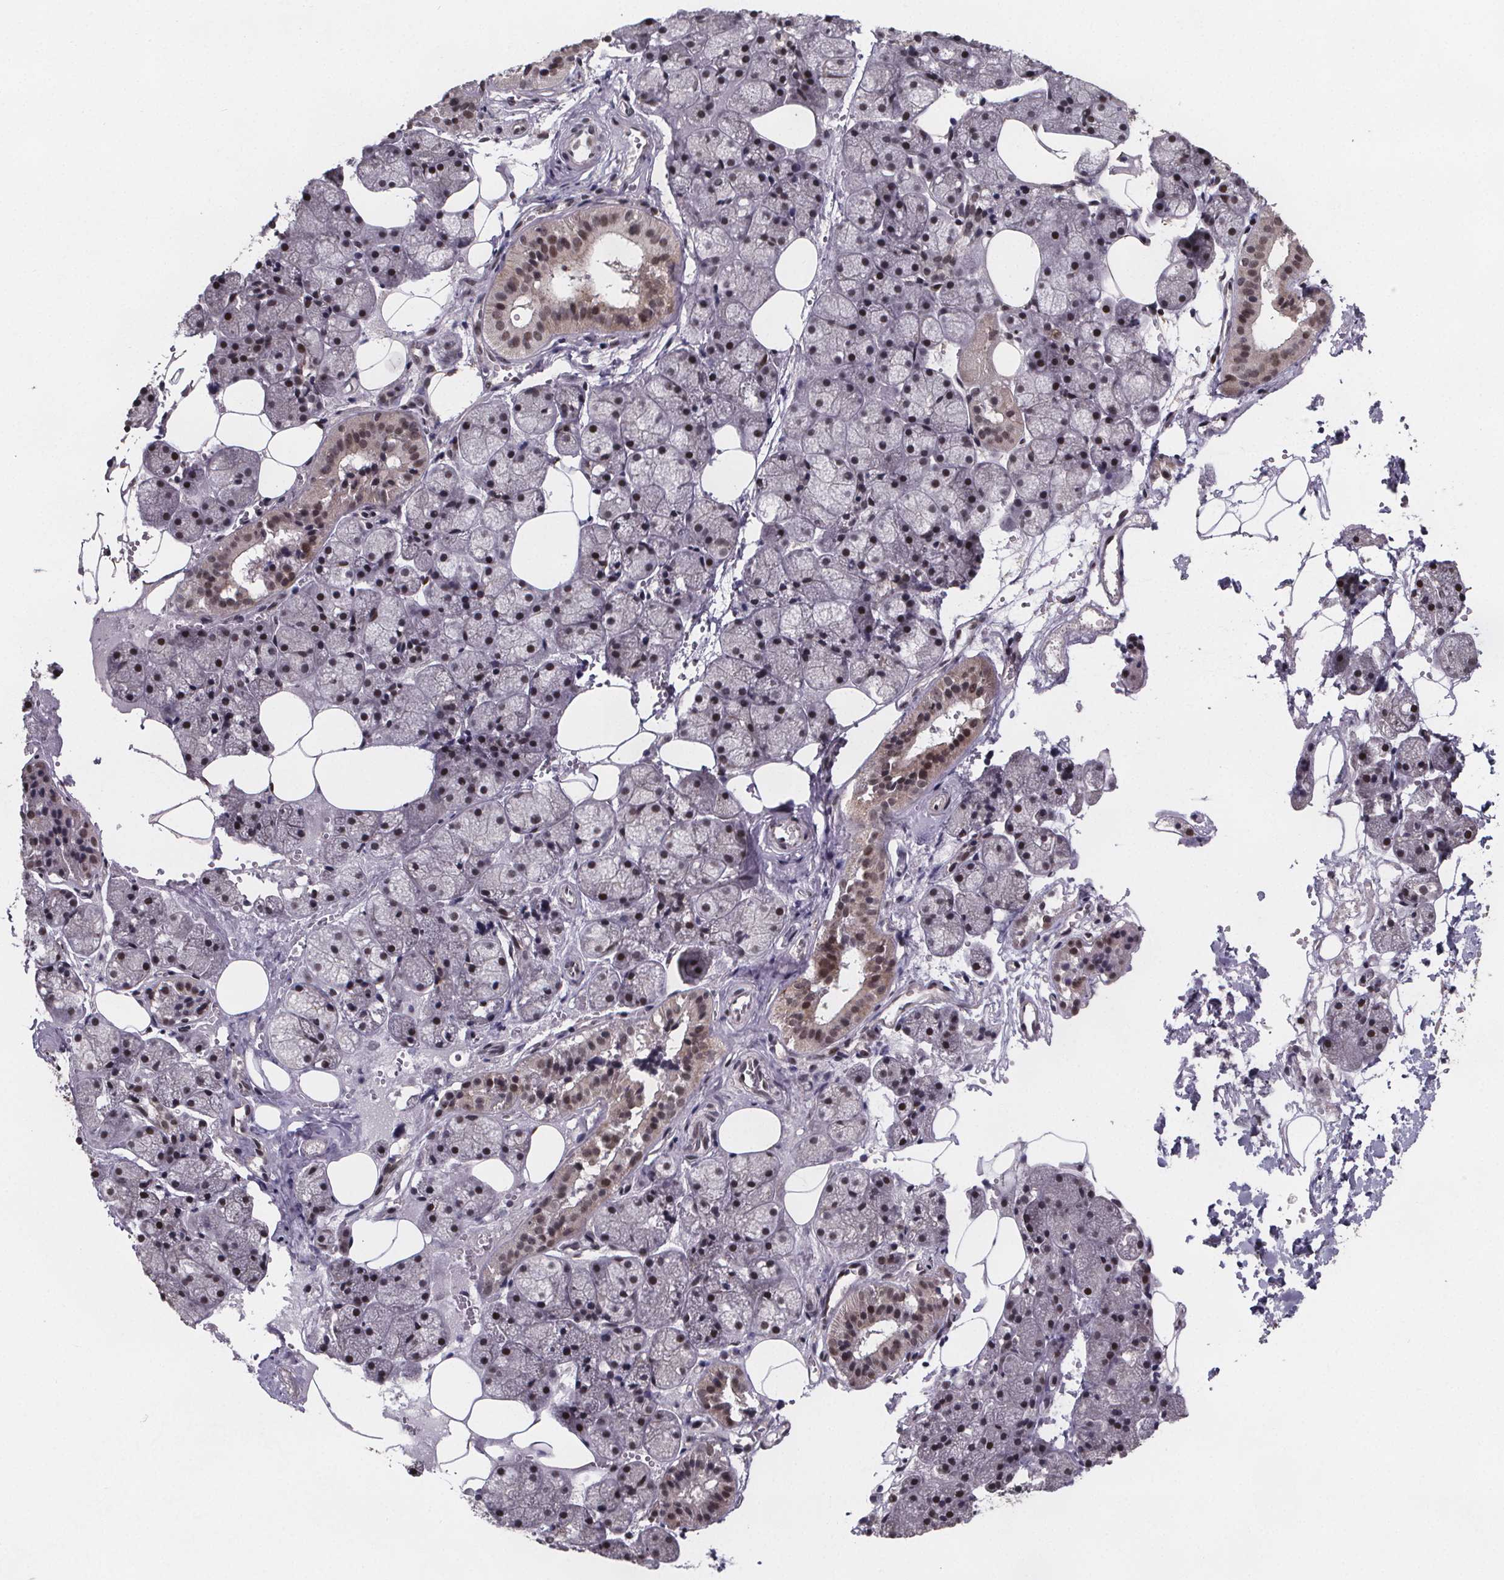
{"staining": {"intensity": "moderate", "quantity": "25%-75%", "location": "nuclear"}, "tissue": "salivary gland", "cell_type": "Glandular cells", "image_type": "normal", "snomed": [{"axis": "morphology", "description": "Normal tissue, NOS"}, {"axis": "topography", "description": "Salivary gland"}], "caption": "The histopathology image reveals staining of benign salivary gland, revealing moderate nuclear protein staining (brown color) within glandular cells.", "gene": "U2SURP", "patient": {"sex": "male", "age": 38}}